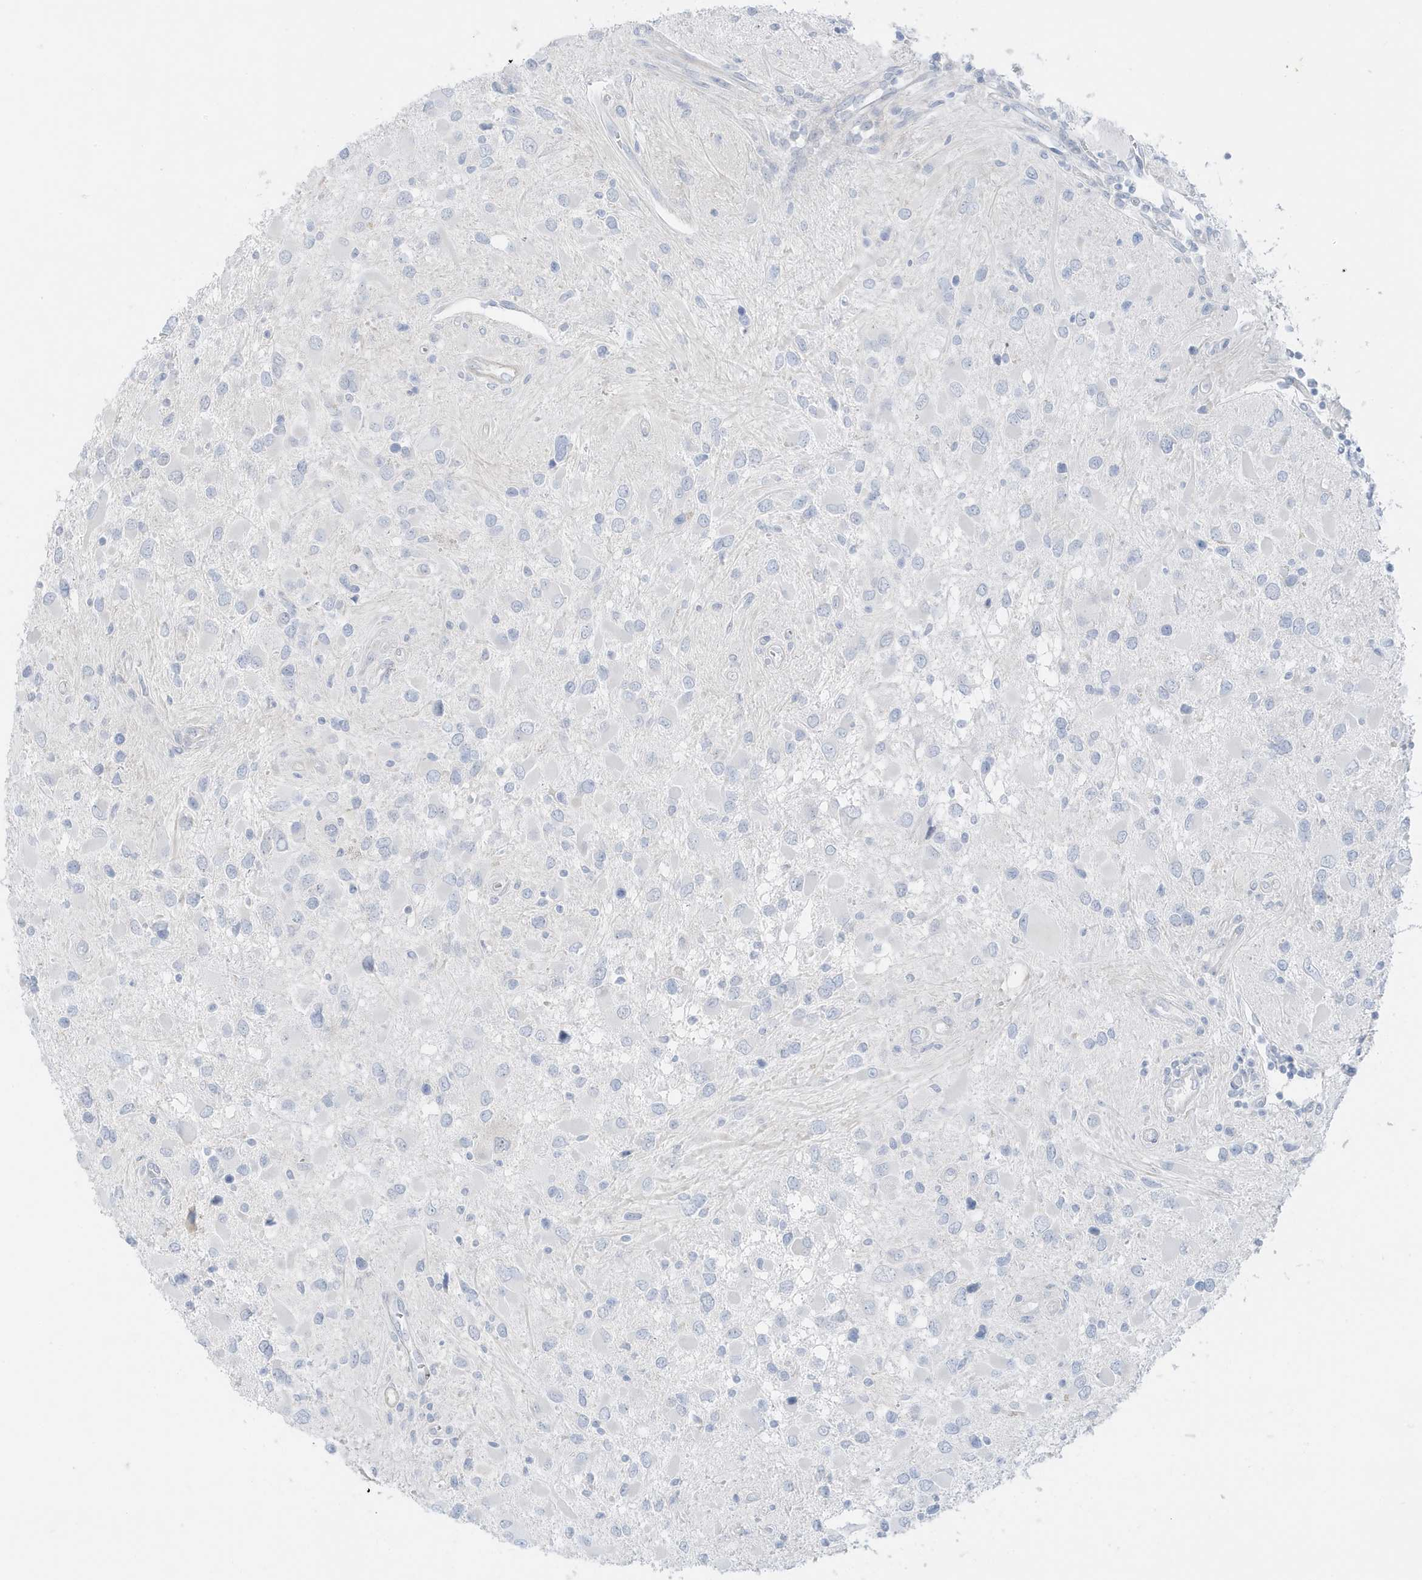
{"staining": {"intensity": "negative", "quantity": "none", "location": "none"}, "tissue": "glioma", "cell_type": "Tumor cells", "image_type": "cancer", "snomed": [{"axis": "morphology", "description": "Glioma, malignant, High grade"}, {"axis": "topography", "description": "Brain"}], "caption": "An image of human glioma is negative for staining in tumor cells. Brightfield microscopy of immunohistochemistry (IHC) stained with DAB (brown) and hematoxylin (blue), captured at high magnification.", "gene": "SLC22A13", "patient": {"sex": "male", "age": 53}}